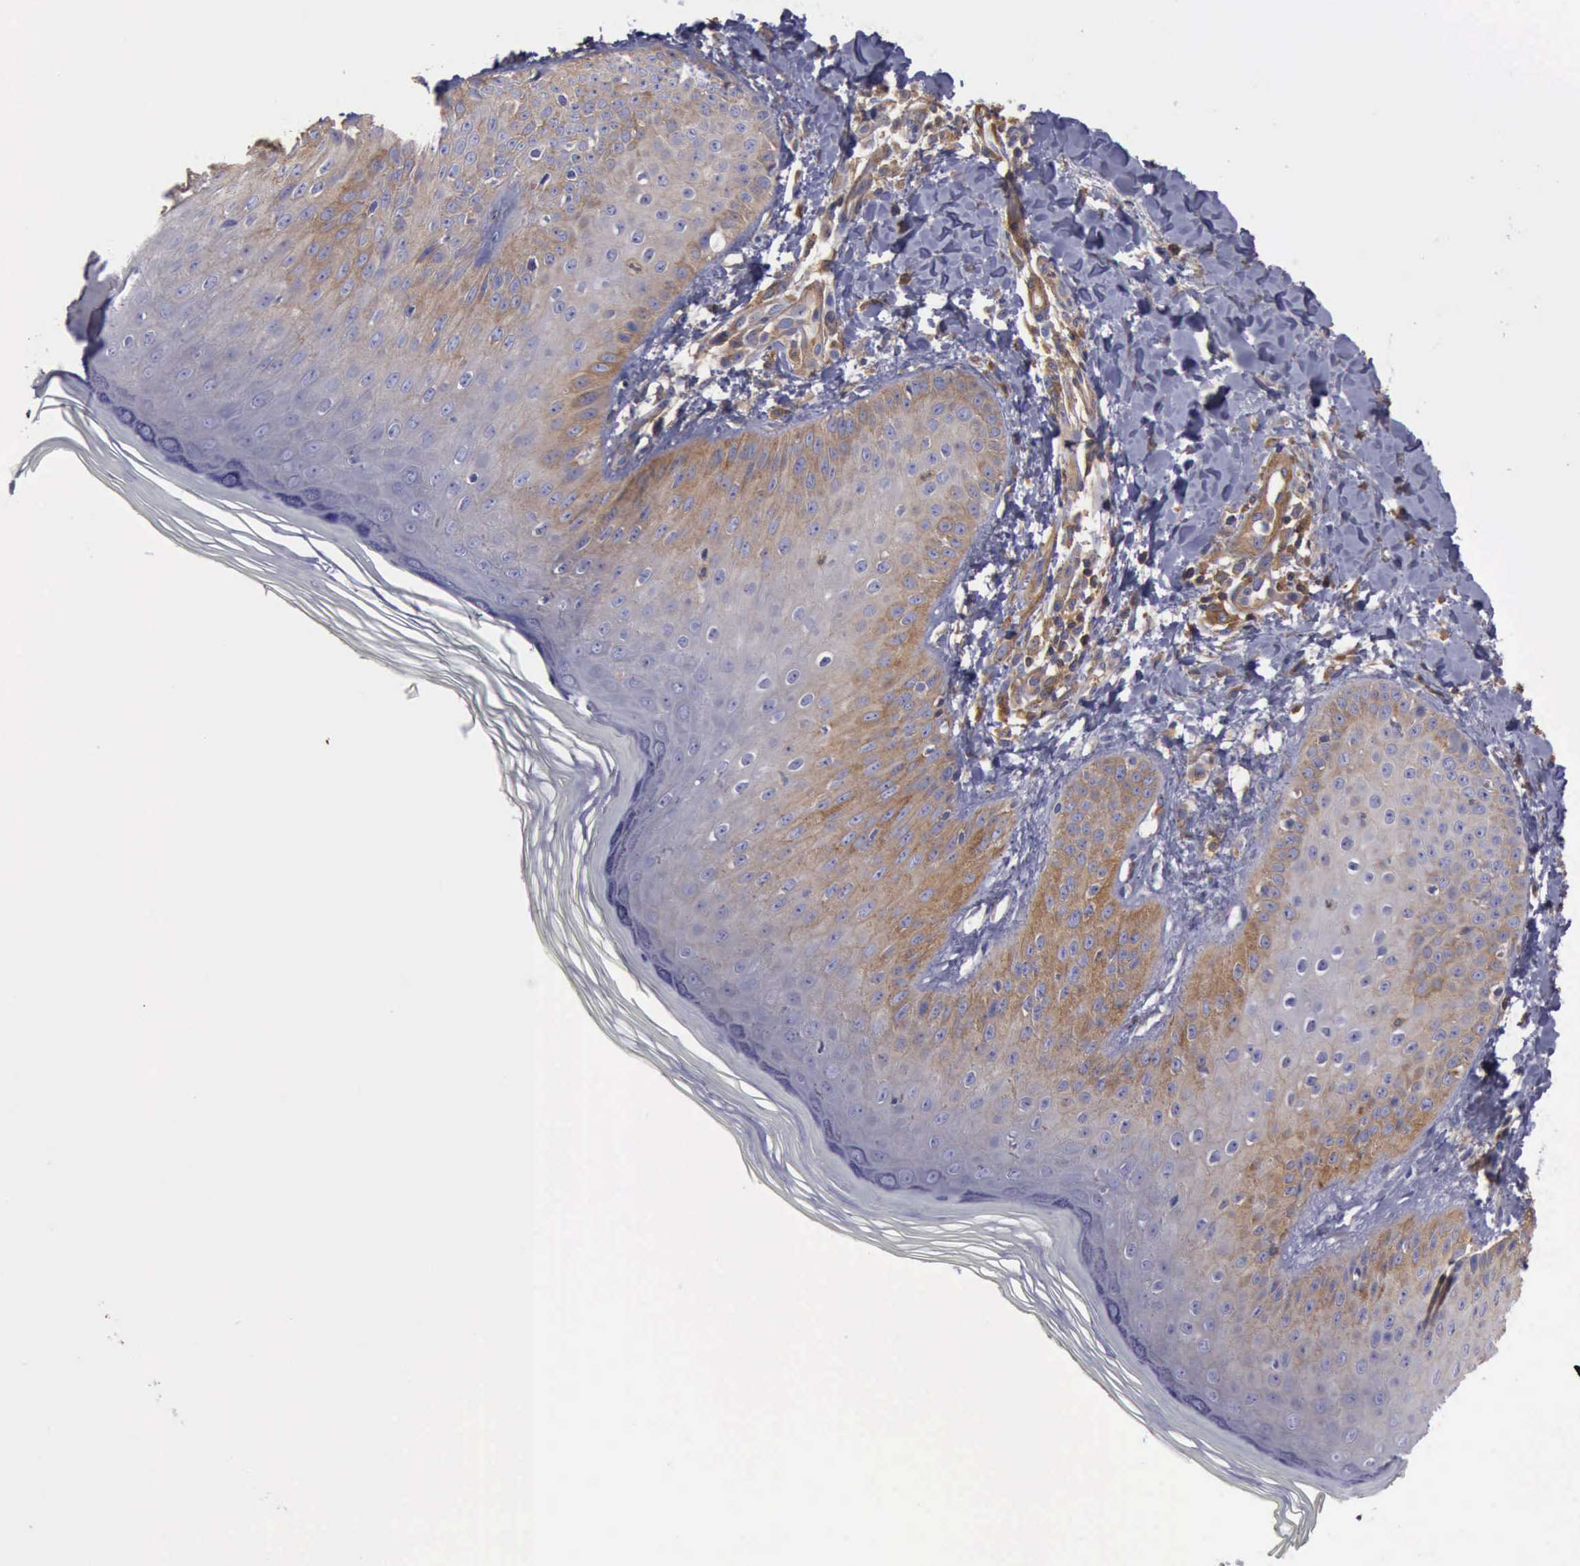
{"staining": {"intensity": "moderate", "quantity": "25%-75%", "location": "cytoplasmic/membranous"}, "tissue": "skin", "cell_type": "Epidermal cells", "image_type": "normal", "snomed": [{"axis": "morphology", "description": "Normal tissue, NOS"}, {"axis": "morphology", "description": "Inflammation, NOS"}, {"axis": "topography", "description": "Soft tissue"}, {"axis": "topography", "description": "Anal"}], "caption": "The image displays staining of normal skin, revealing moderate cytoplasmic/membranous protein staining (brown color) within epidermal cells.", "gene": "FLNA", "patient": {"sex": "female", "age": 15}}